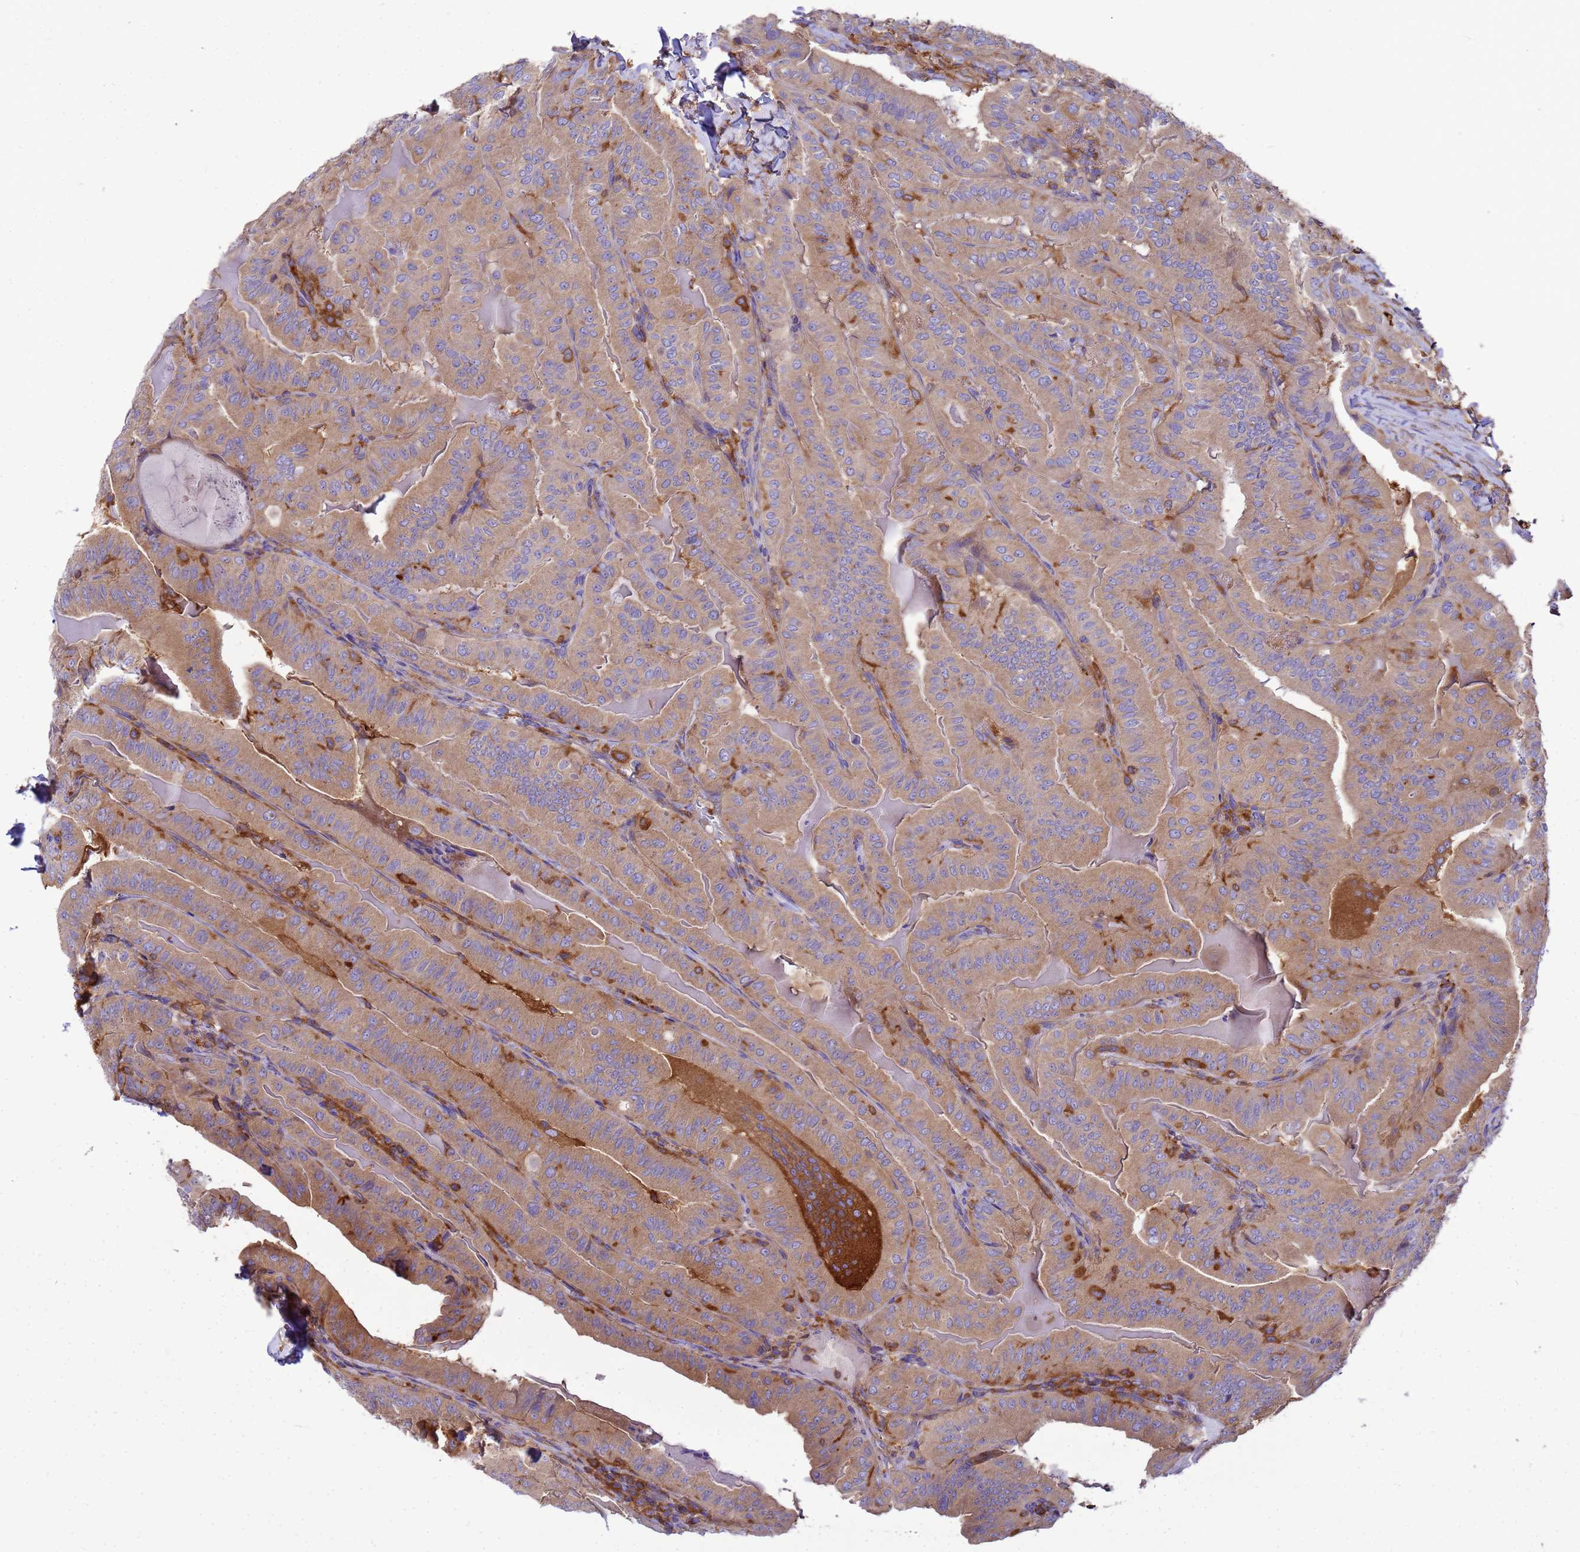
{"staining": {"intensity": "weak", "quantity": ">75%", "location": "cytoplasmic/membranous"}, "tissue": "thyroid cancer", "cell_type": "Tumor cells", "image_type": "cancer", "snomed": [{"axis": "morphology", "description": "Papillary adenocarcinoma, NOS"}, {"axis": "topography", "description": "Thyroid gland"}], "caption": "An IHC image of tumor tissue is shown. Protein staining in brown labels weak cytoplasmic/membranous positivity in papillary adenocarcinoma (thyroid) within tumor cells.", "gene": "ZNF235", "patient": {"sex": "female", "age": 68}}